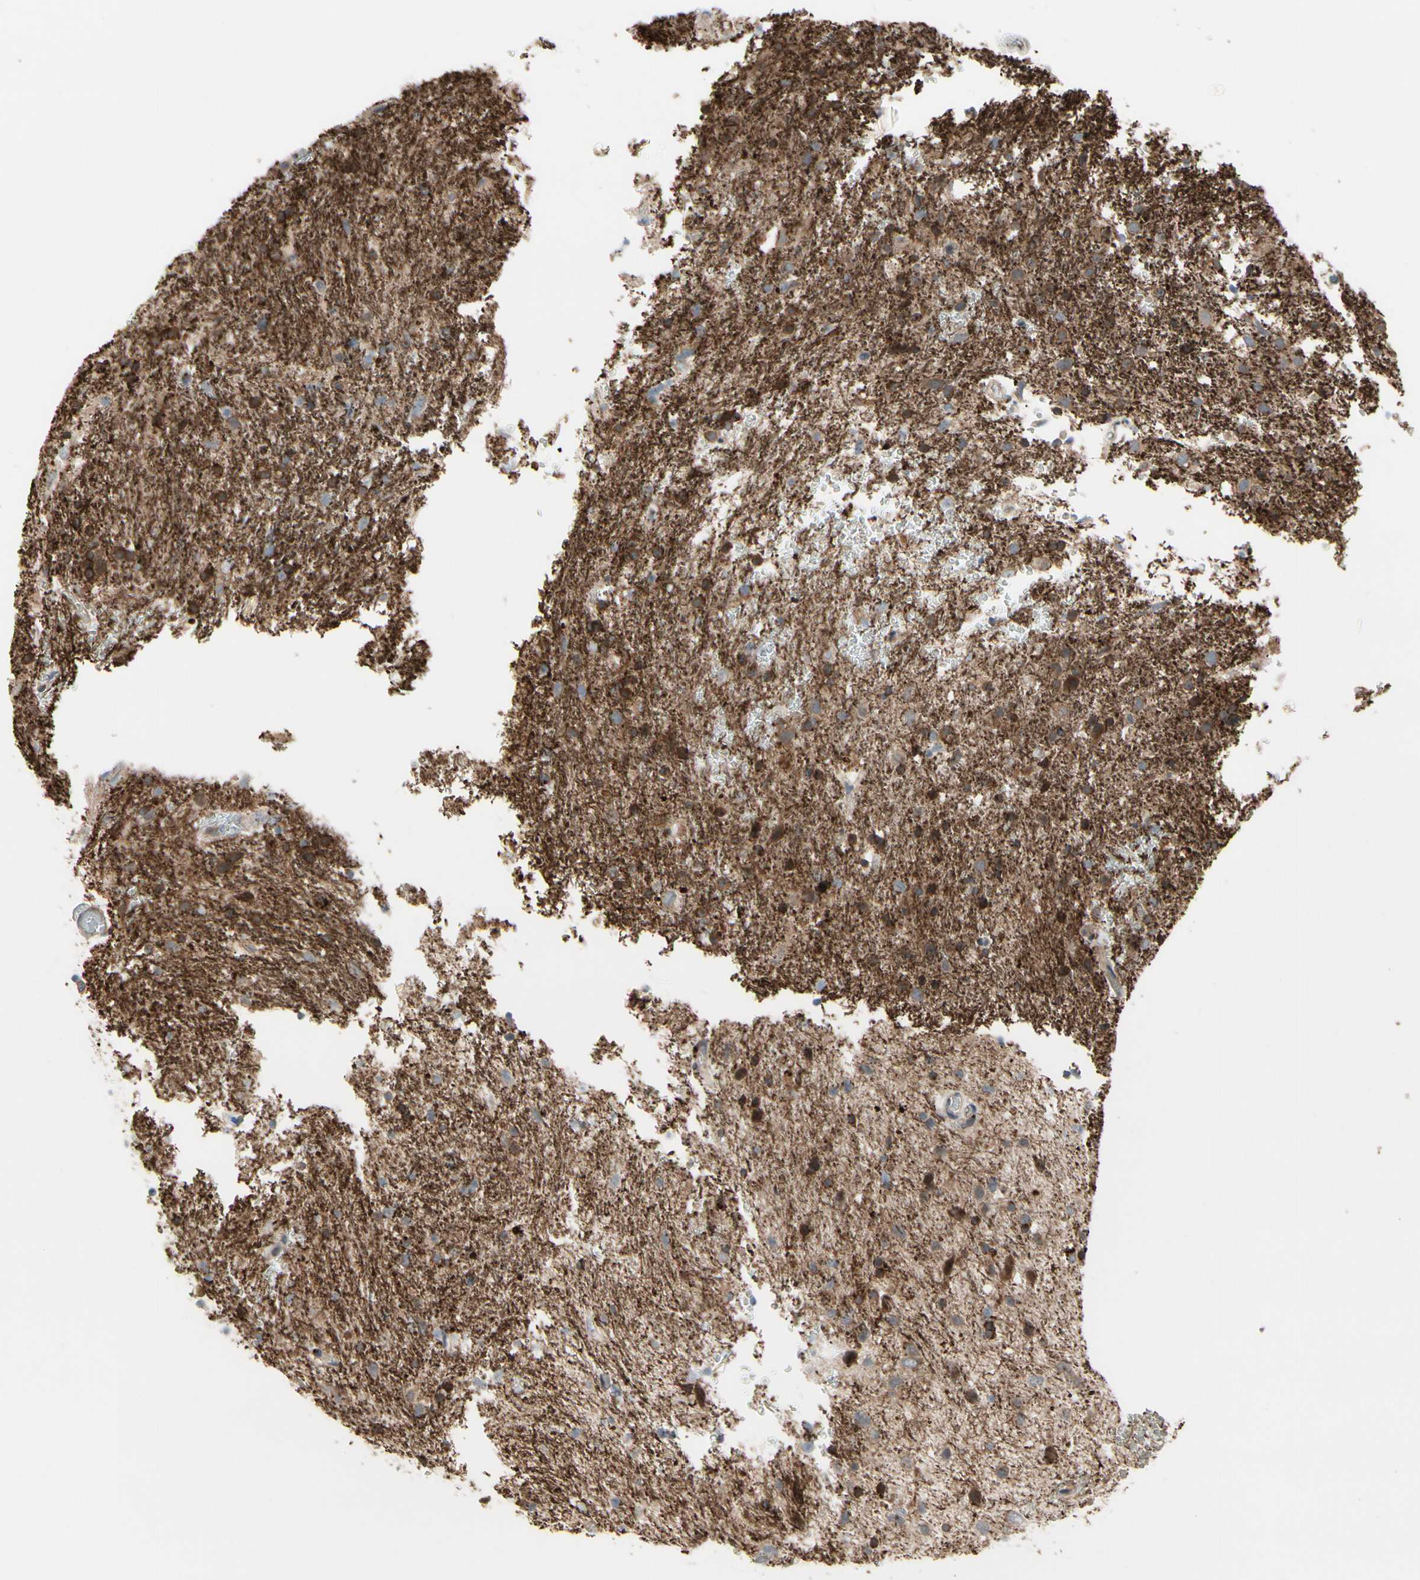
{"staining": {"intensity": "strong", "quantity": ">75%", "location": "cytoplasmic/membranous"}, "tissue": "glioma", "cell_type": "Tumor cells", "image_type": "cancer", "snomed": [{"axis": "morphology", "description": "Glioma, malignant, Low grade"}, {"axis": "topography", "description": "Brain"}], "caption": "Immunohistochemistry (DAB (3,3'-diaminobenzidine)) staining of glioma displays strong cytoplasmic/membranous protein positivity in approximately >75% of tumor cells.", "gene": "SNX29", "patient": {"sex": "male", "age": 77}}